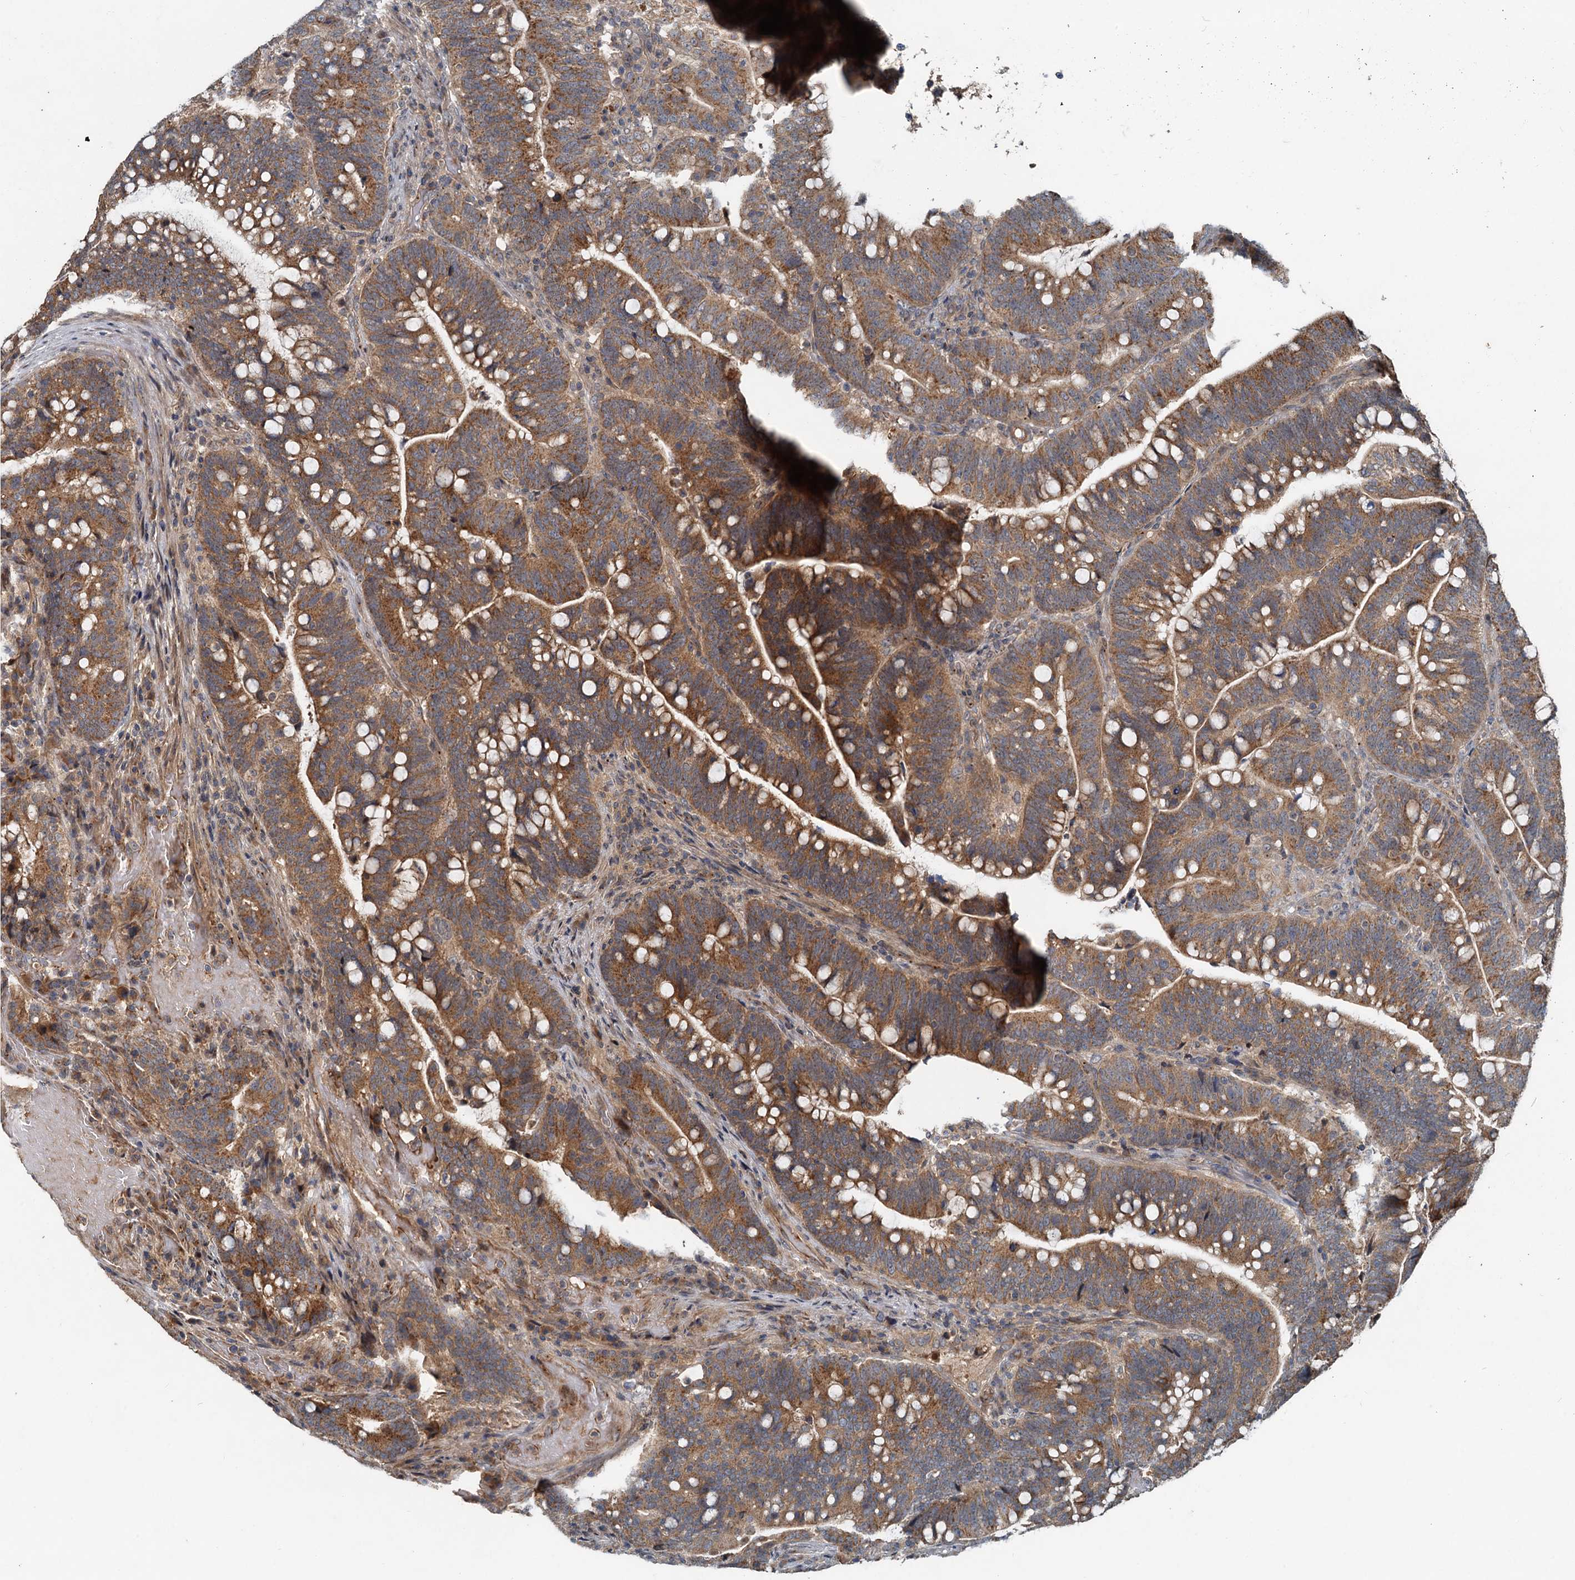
{"staining": {"intensity": "moderate", "quantity": ">75%", "location": "cytoplasmic/membranous"}, "tissue": "colorectal cancer", "cell_type": "Tumor cells", "image_type": "cancer", "snomed": [{"axis": "morphology", "description": "Normal tissue, NOS"}, {"axis": "morphology", "description": "Adenocarcinoma, NOS"}, {"axis": "topography", "description": "Colon"}], "caption": "This micrograph shows IHC staining of human colorectal cancer (adenocarcinoma), with medium moderate cytoplasmic/membranous staining in approximately >75% of tumor cells.", "gene": "CEP68", "patient": {"sex": "female", "age": 66}}